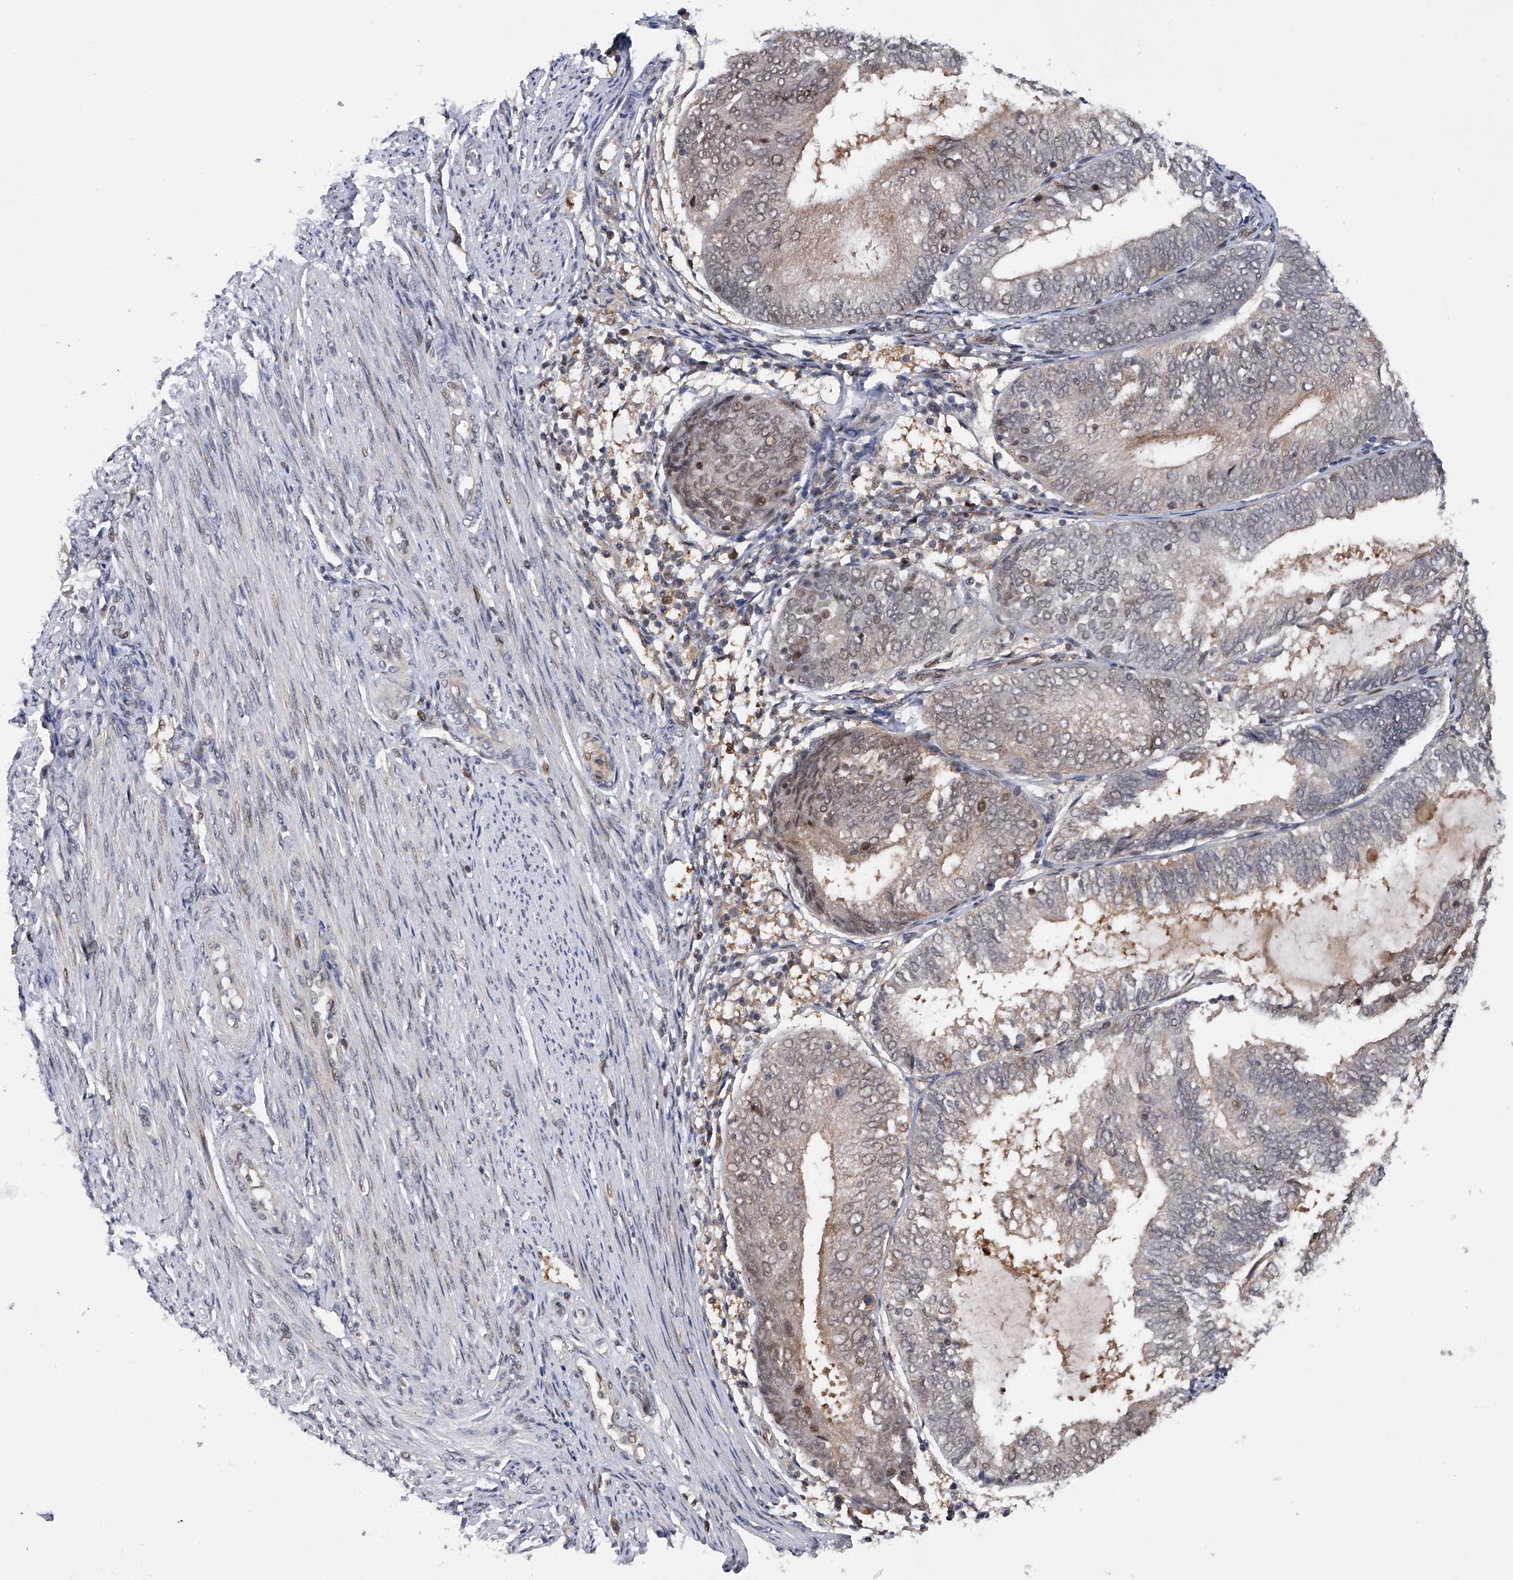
{"staining": {"intensity": "weak", "quantity": "<25%", "location": "nuclear"}, "tissue": "endometrial cancer", "cell_type": "Tumor cells", "image_type": "cancer", "snomed": [{"axis": "morphology", "description": "Adenocarcinoma, NOS"}, {"axis": "topography", "description": "Endometrium"}], "caption": "This is an immunohistochemistry (IHC) histopathology image of human endometrial adenocarcinoma. There is no staining in tumor cells.", "gene": "RWDD2A", "patient": {"sex": "female", "age": 81}}